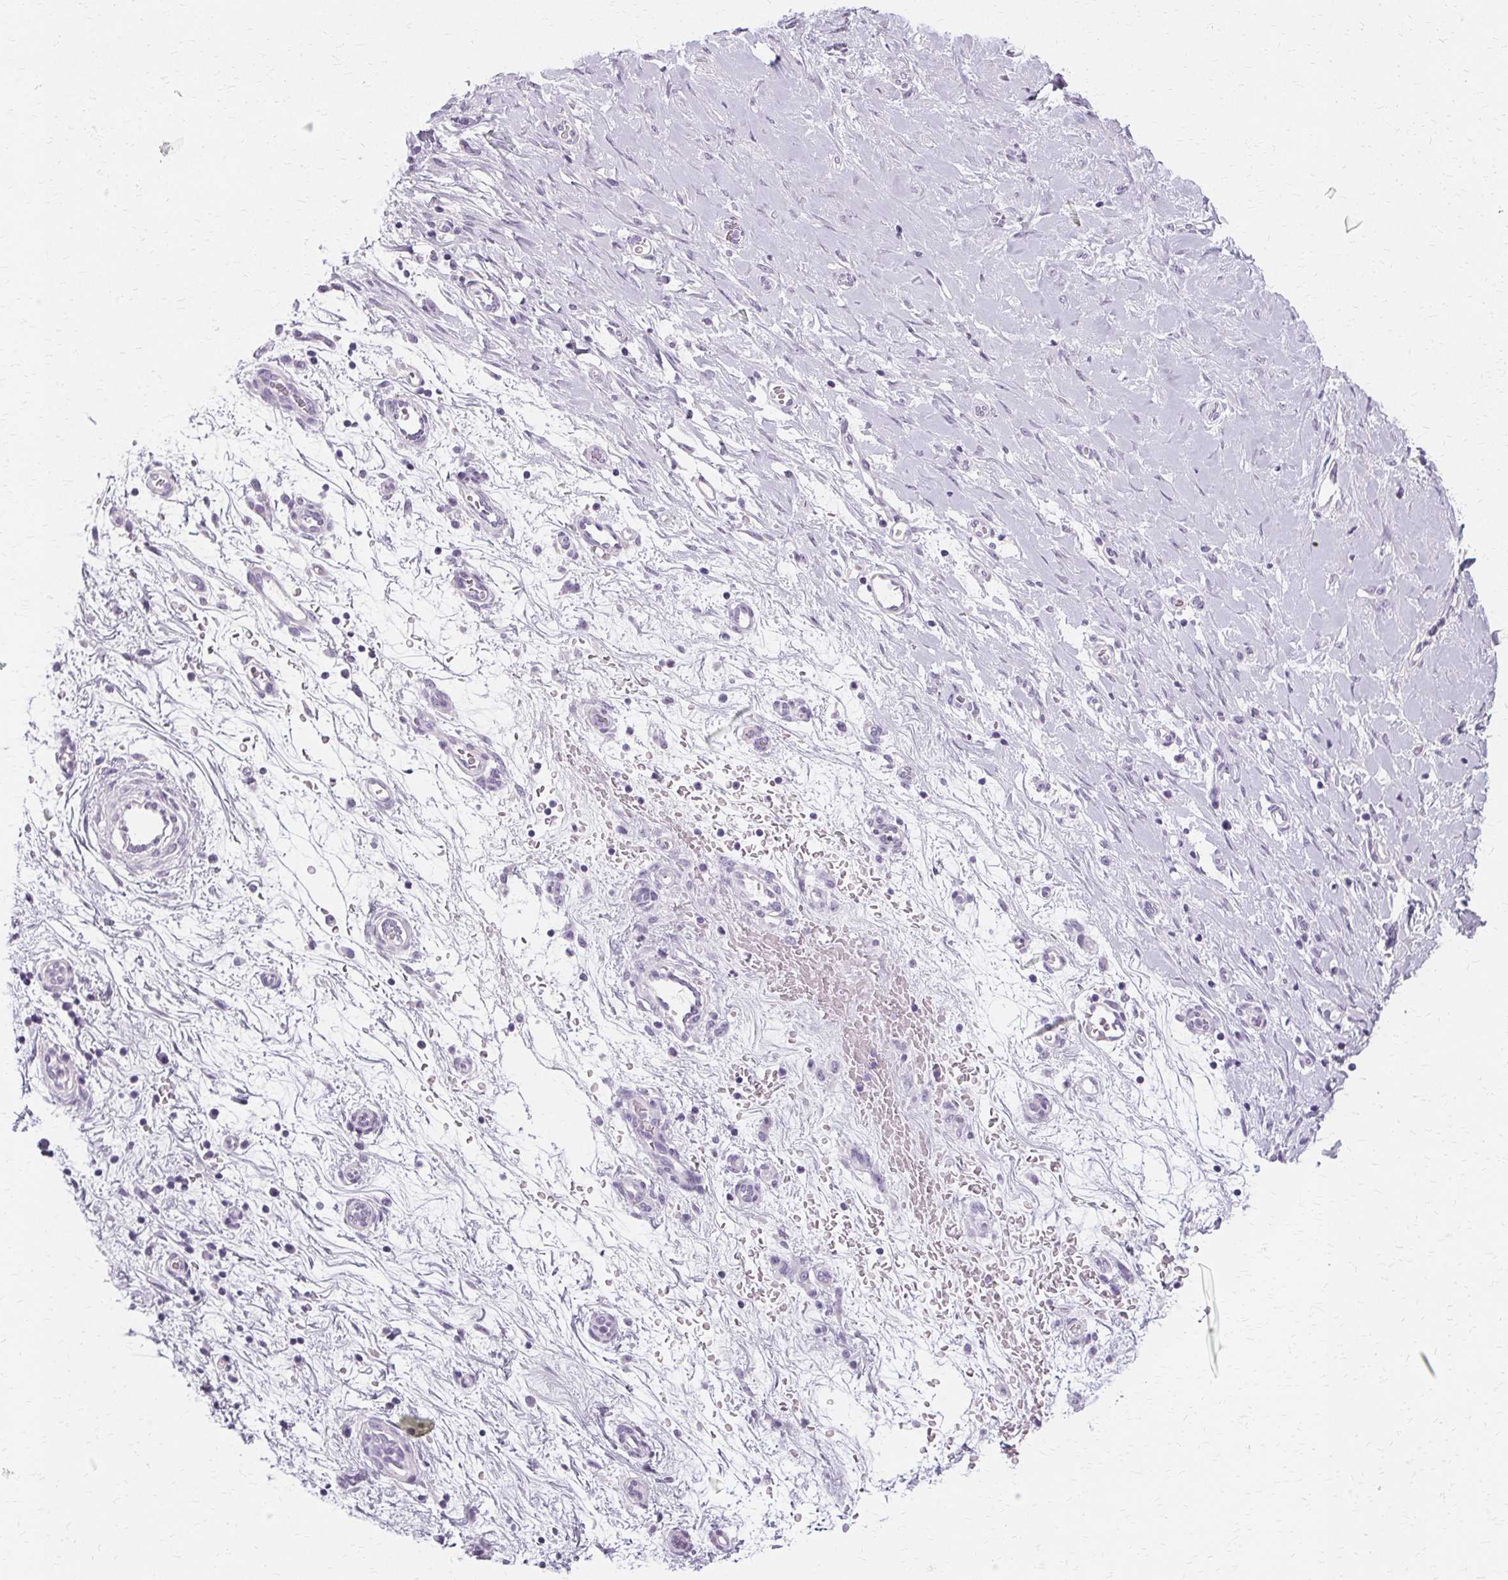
{"staining": {"intensity": "negative", "quantity": "none", "location": "none"}, "tissue": "stomach cancer", "cell_type": "Tumor cells", "image_type": "cancer", "snomed": [{"axis": "morphology", "description": "Adenocarcinoma, NOS"}, {"axis": "topography", "description": "Stomach"}], "caption": "The histopathology image displays no staining of tumor cells in stomach adenocarcinoma.", "gene": "KRT6C", "patient": {"sex": "male", "age": 48}}